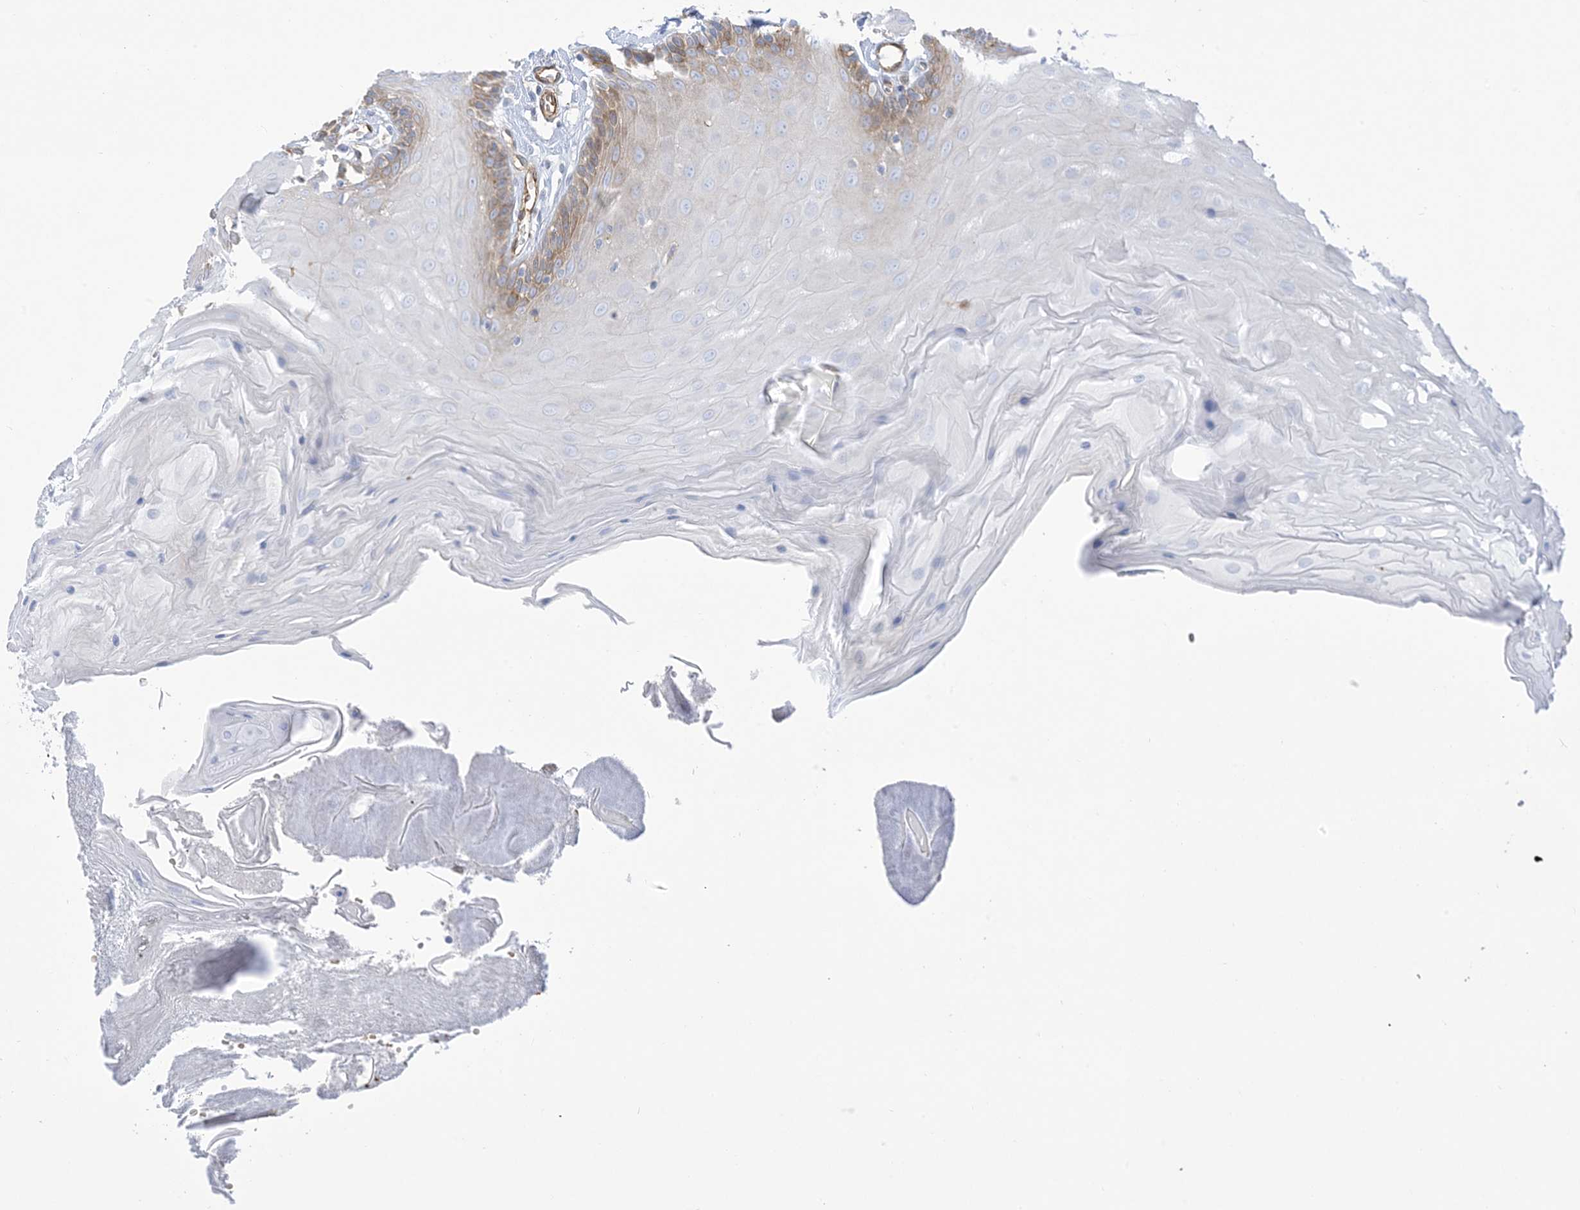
{"staining": {"intensity": "weak", "quantity": "25%-75%", "location": "cytoplasmic/membranous"}, "tissue": "oral mucosa", "cell_type": "Squamous epithelial cells", "image_type": "normal", "snomed": [{"axis": "morphology", "description": "Normal tissue, NOS"}, {"axis": "morphology", "description": "Squamous cell carcinoma, NOS"}, {"axis": "topography", "description": "Skeletal muscle"}, {"axis": "topography", "description": "Oral tissue"}, {"axis": "topography", "description": "Salivary gland"}, {"axis": "topography", "description": "Head-Neck"}], "caption": "Immunohistochemical staining of unremarkable oral mucosa shows weak cytoplasmic/membranous protein staining in about 25%-75% of squamous epithelial cells.", "gene": "B3GNT7", "patient": {"sex": "male", "age": 54}}